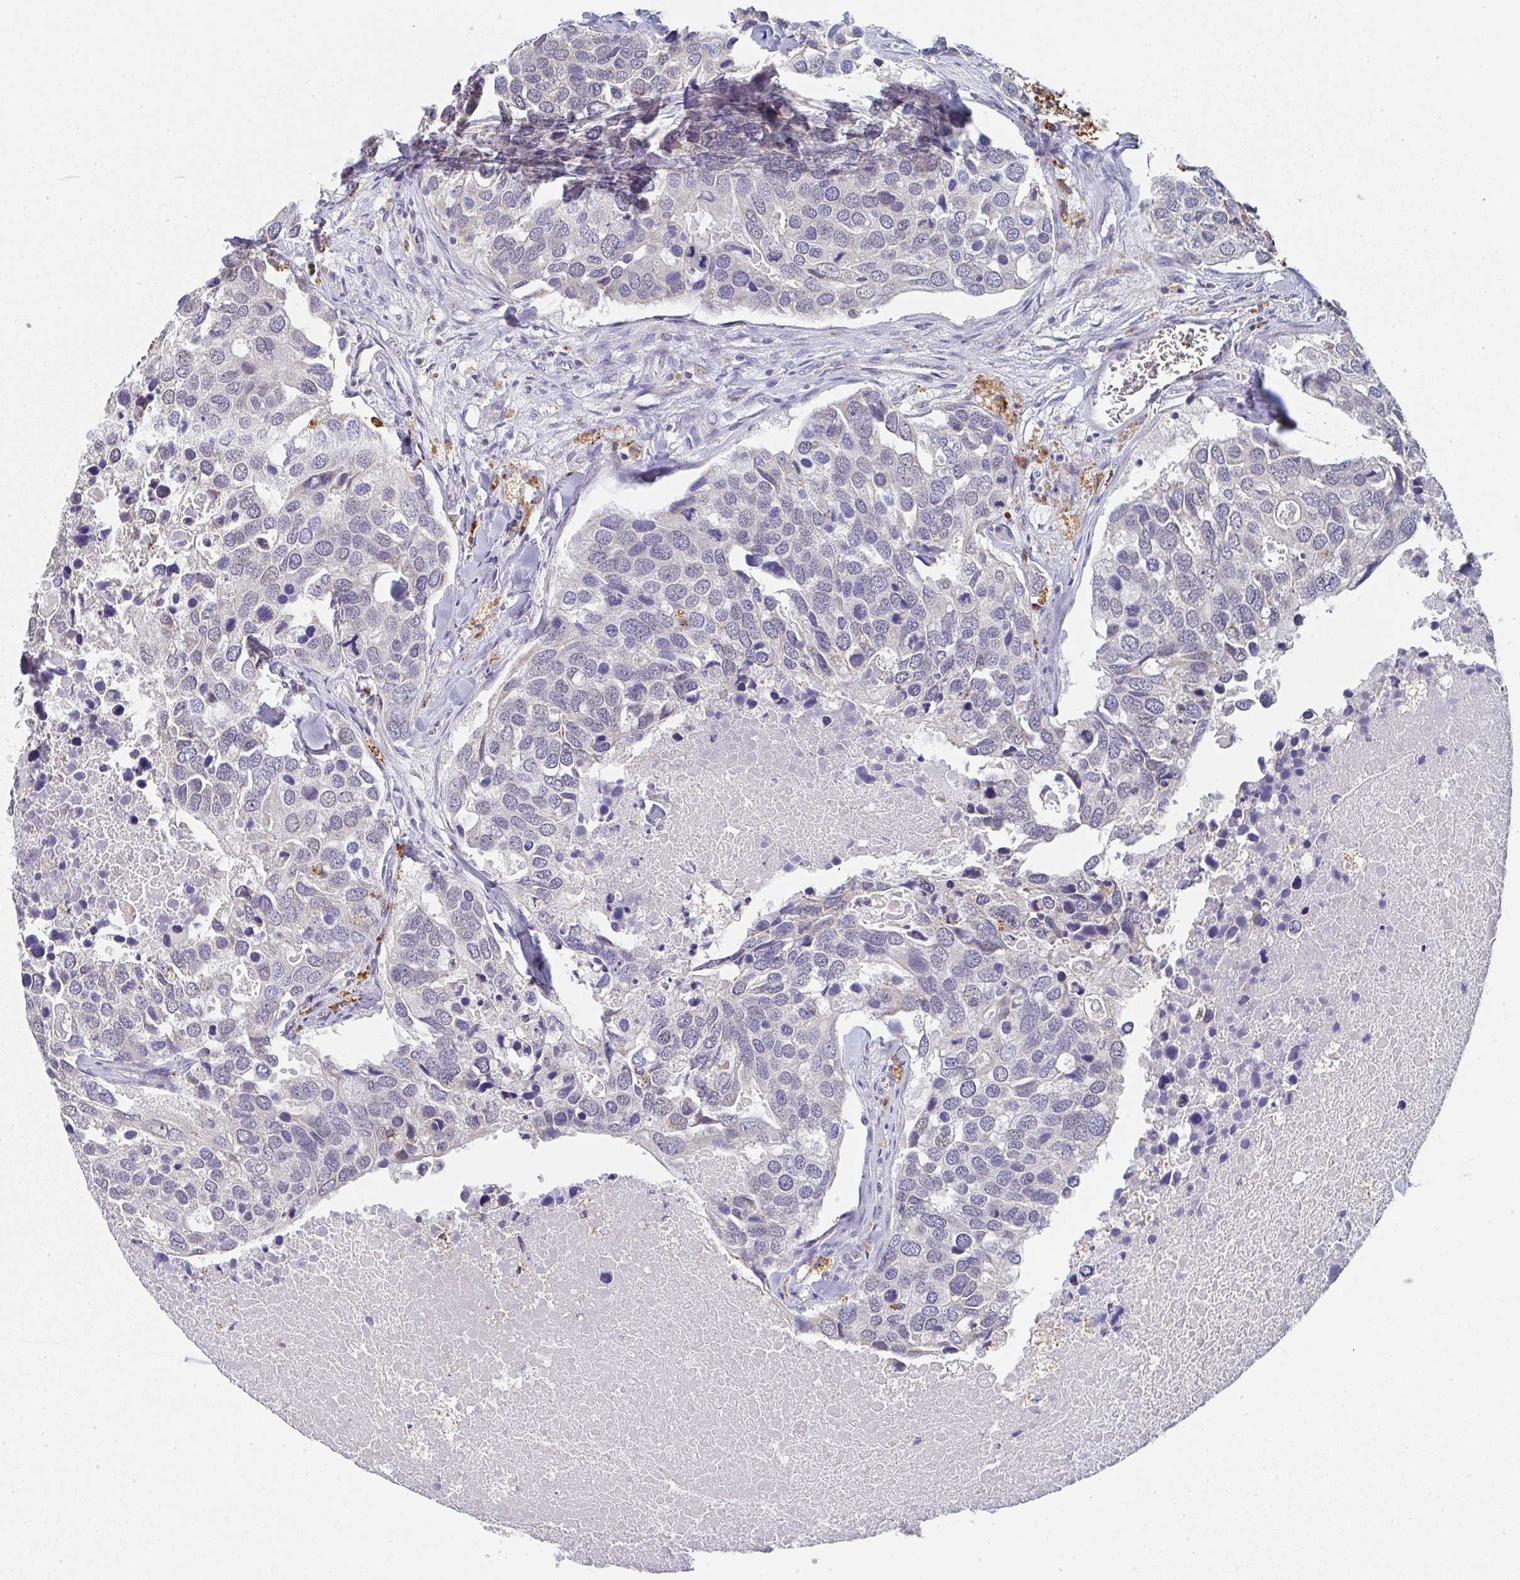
{"staining": {"intensity": "negative", "quantity": "none", "location": "none"}, "tissue": "breast cancer", "cell_type": "Tumor cells", "image_type": "cancer", "snomed": [{"axis": "morphology", "description": "Duct carcinoma"}, {"axis": "topography", "description": "Breast"}], "caption": "An immunohistochemistry micrograph of breast cancer (intraductal carcinoma) is shown. There is no staining in tumor cells of breast cancer (intraductal carcinoma). (Immunohistochemistry, brightfield microscopy, high magnification).", "gene": "NCF1", "patient": {"sex": "female", "age": 83}}